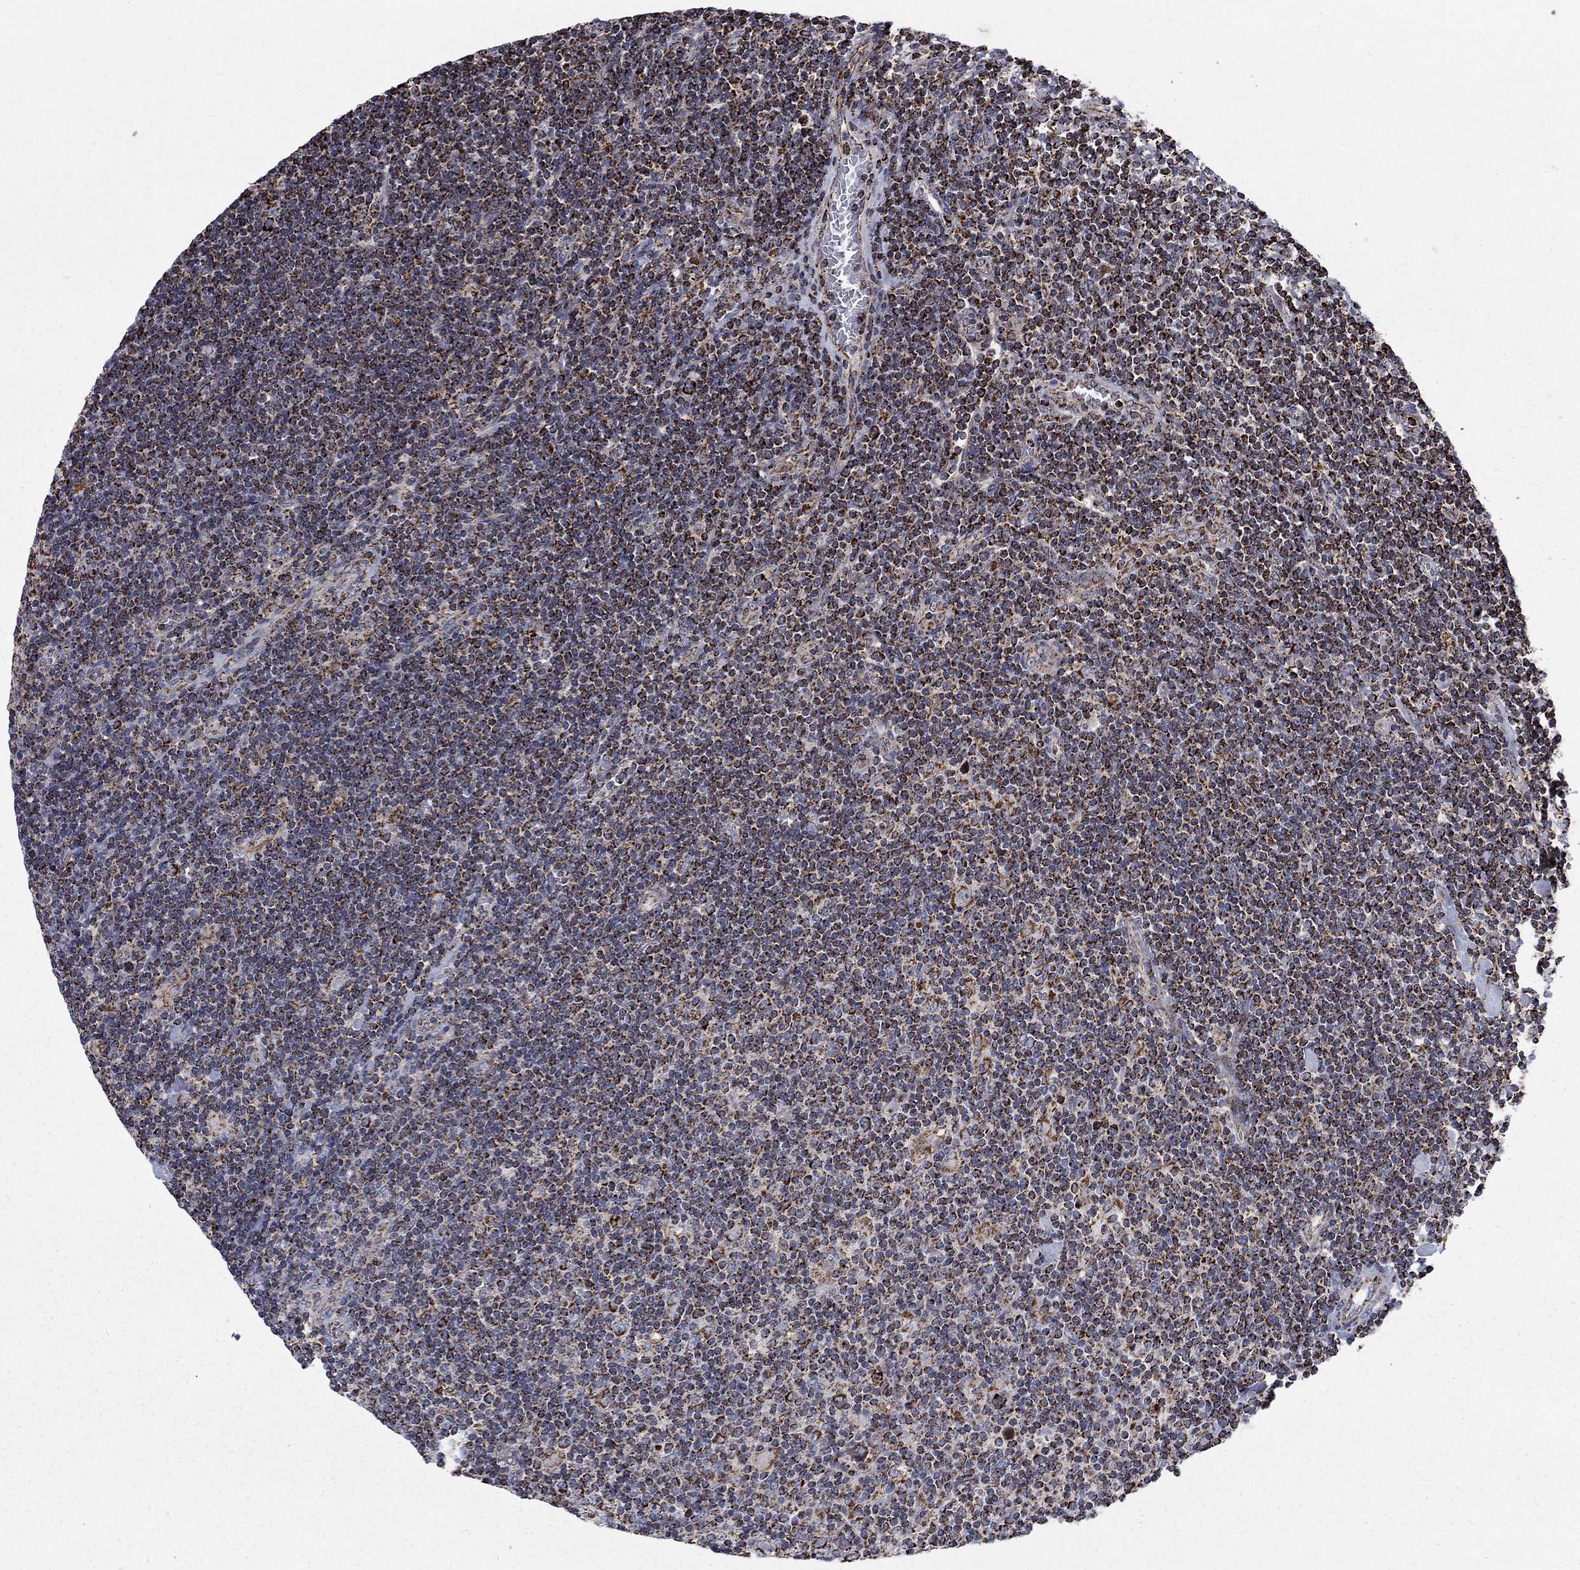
{"staining": {"intensity": "strong", "quantity": ">75%", "location": "cytoplasmic/membranous"}, "tissue": "lymphoma", "cell_type": "Tumor cells", "image_type": "cancer", "snomed": [{"axis": "morphology", "description": "Hodgkin's disease, NOS"}, {"axis": "topography", "description": "Lymph node"}], "caption": "Protein staining exhibits strong cytoplasmic/membranous staining in about >75% of tumor cells in Hodgkin's disease. Nuclei are stained in blue.", "gene": "MOAP1", "patient": {"sex": "male", "age": 40}}